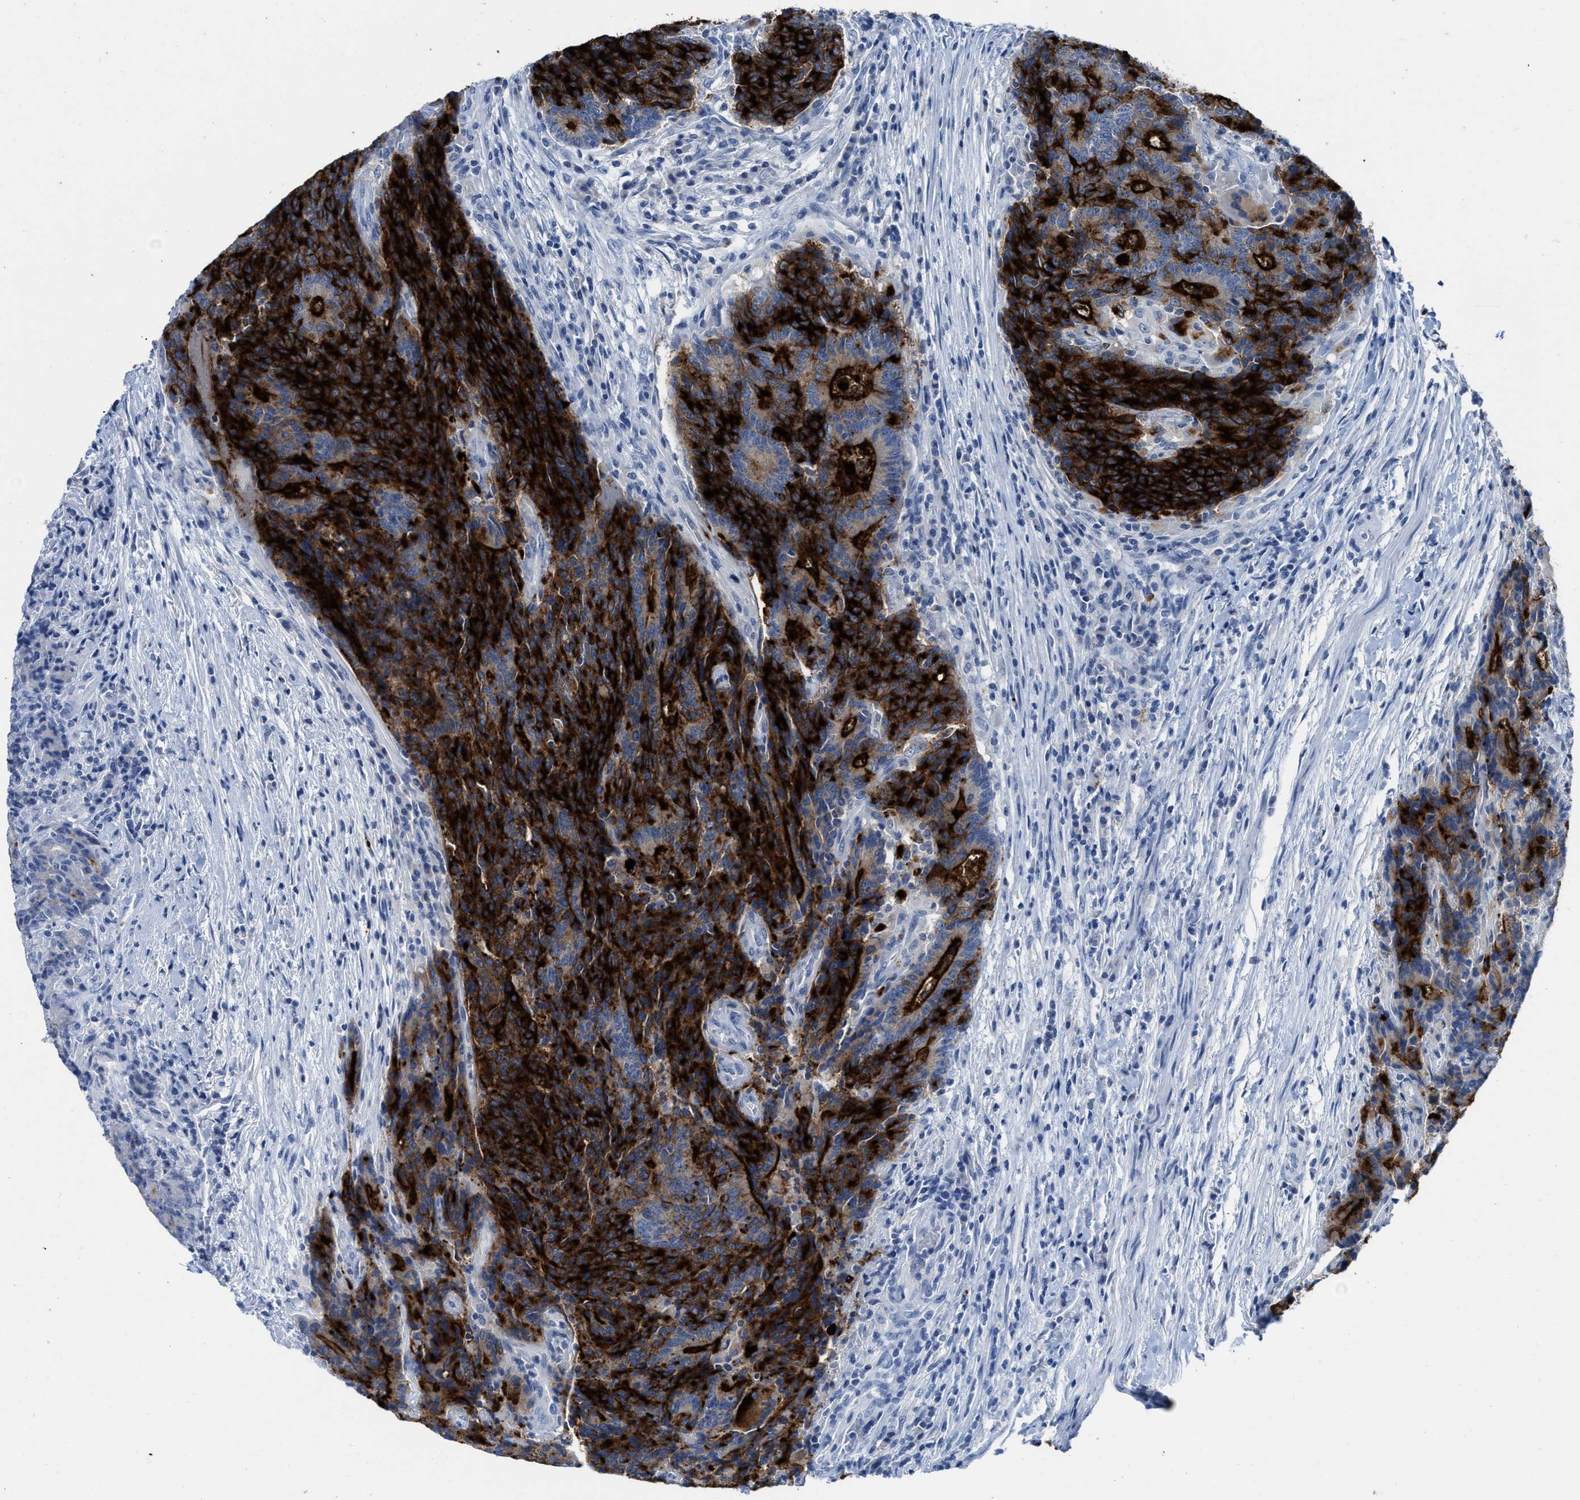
{"staining": {"intensity": "strong", "quantity": ">75%", "location": "cytoplasmic/membranous"}, "tissue": "colorectal cancer", "cell_type": "Tumor cells", "image_type": "cancer", "snomed": [{"axis": "morphology", "description": "Normal tissue, NOS"}, {"axis": "morphology", "description": "Adenocarcinoma, NOS"}, {"axis": "topography", "description": "Colon"}], "caption": "Immunohistochemical staining of colorectal cancer displays high levels of strong cytoplasmic/membranous positivity in about >75% of tumor cells. (Brightfield microscopy of DAB IHC at high magnification).", "gene": "CEACAM5", "patient": {"sex": "female", "age": 75}}